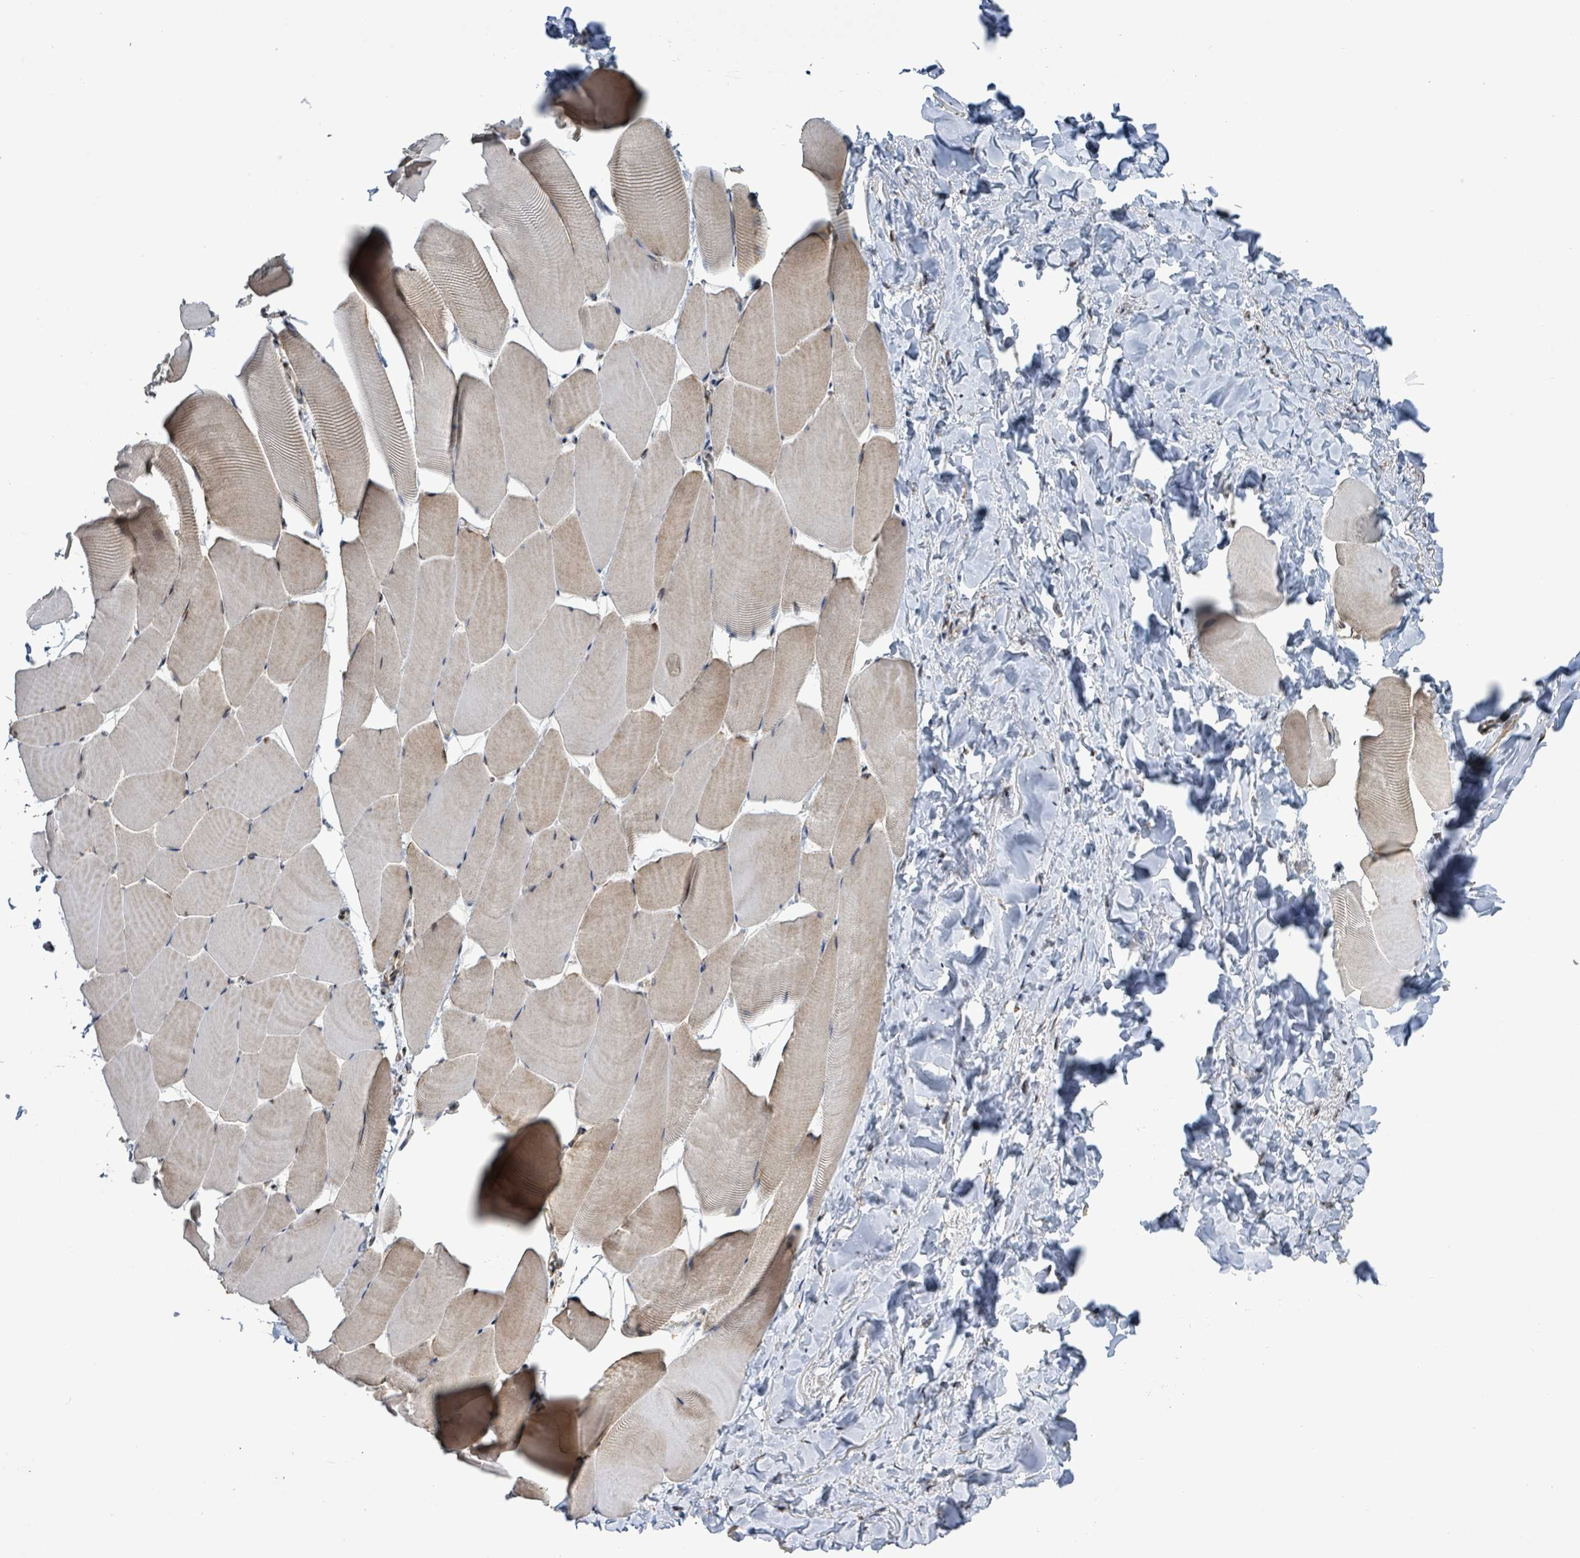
{"staining": {"intensity": "weak", "quantity": "25%-75%", "location": "cytoplasmic/membranous"}, "tissue": "skeletal muscle", "cell_type": "Myocytes", "image_type": "normal", "snomed": [{"axis": "morphology", "description": "Normal tissue, NOS"}, {"axis": "topography", "description": "Skeletal muscle"}], "caption": "Skeletal muscle stained for a protein (brown) demonstrates weak cytoplasmic/membranous positive expression in approximately 25%-75% of myocytes.", "gene": "COQ6", "patient": {"sex": "male", "age": 25}}